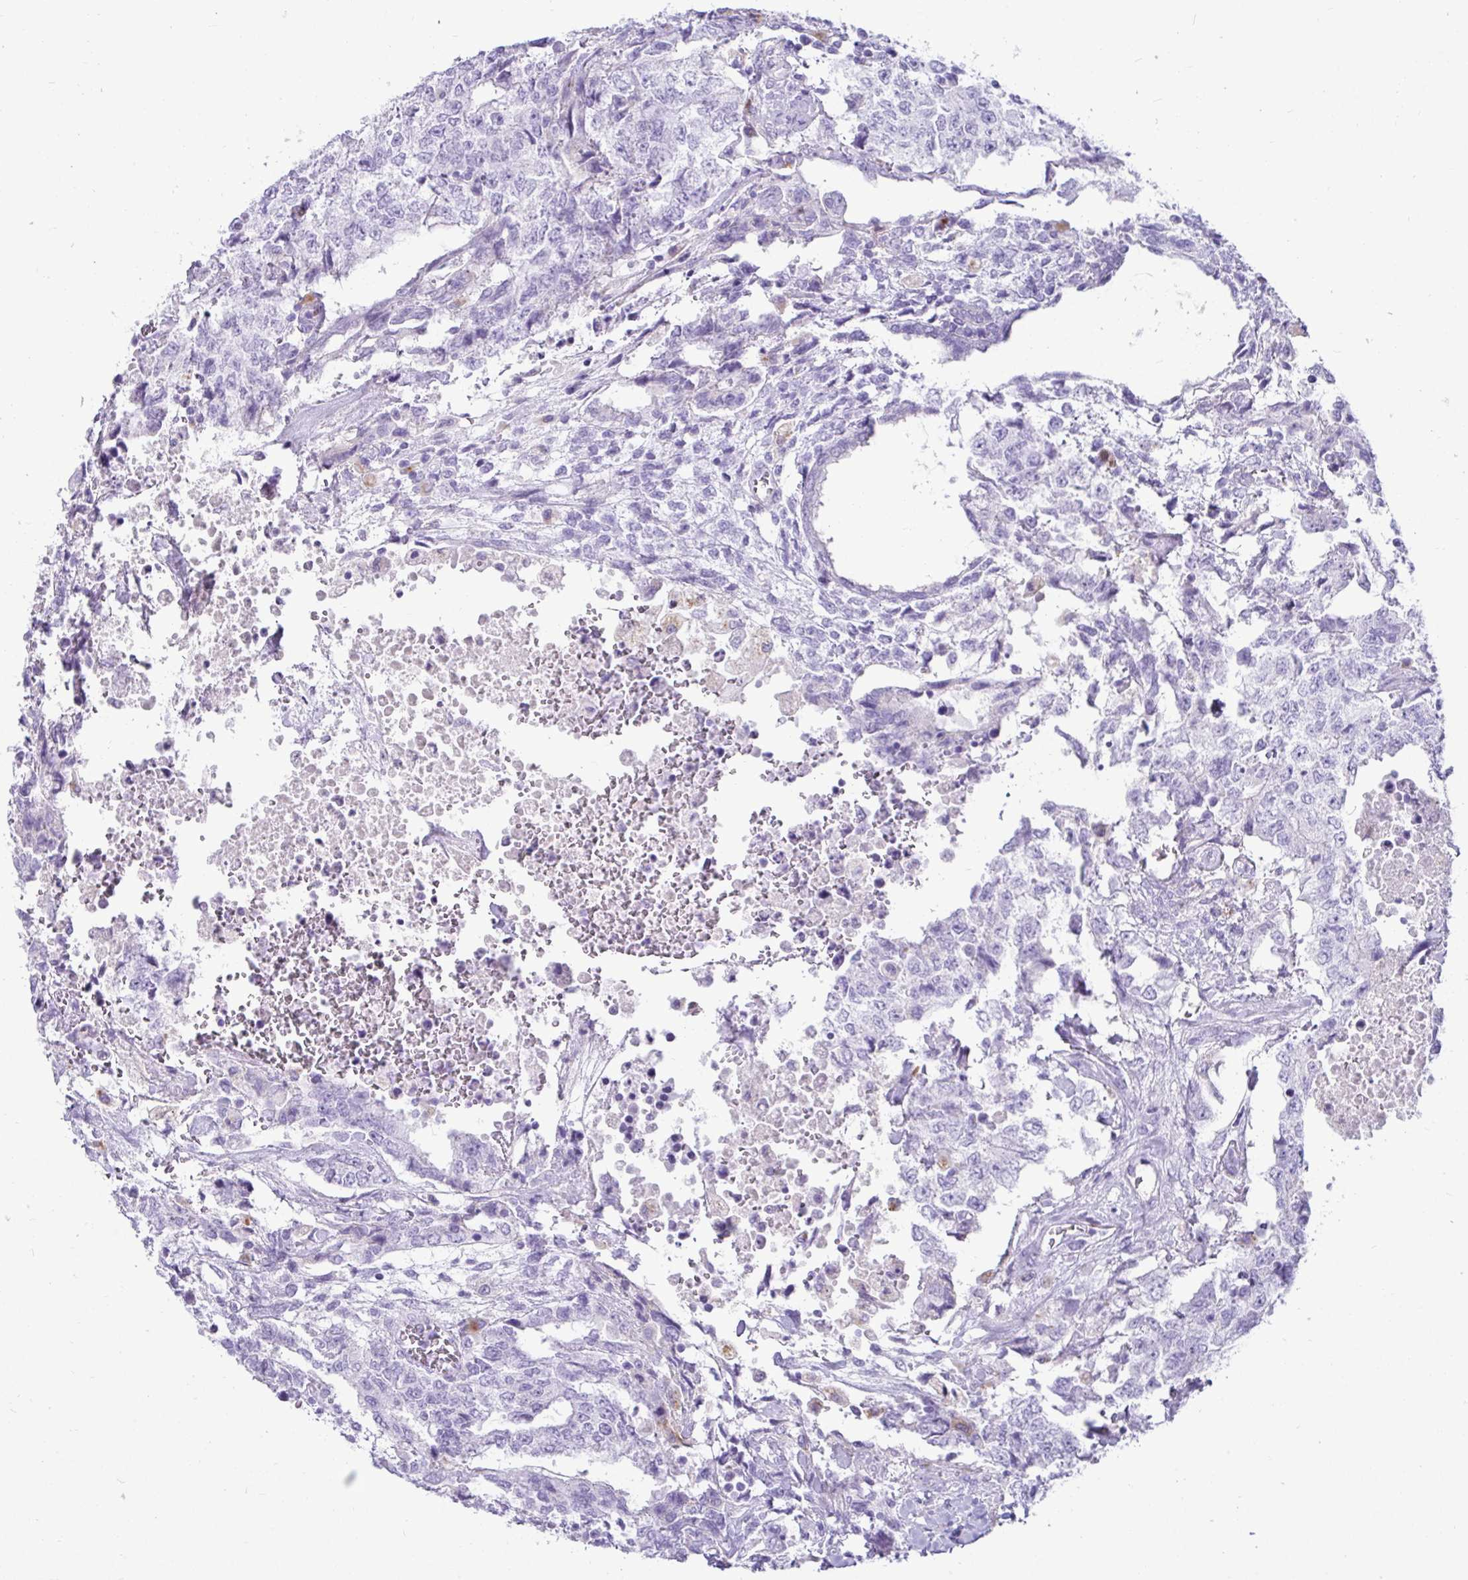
{"staining": {"intensity": "negative", "quantity": "none", "location": "none"}, "tissue": "testis cancer", "cell_type": "Tumor cells", "image_type": "cancer", "snomed": [{"axis": "morphology", "description": "Carcinoma, Embryonal, NOS"}, {"axis": "topography", "description": "Testis"}], "caption": "DAB immunohistochemical staining of human embryonal carcinoma (testis) shows no significant expression in tumor cells. (Stains: DAB IHC with hematoxylin counter stain, Microscopy: brightfield microscopy at high magnification).", "gene": "CTSZ", "patient": {"sex": "male", "age": 24}}